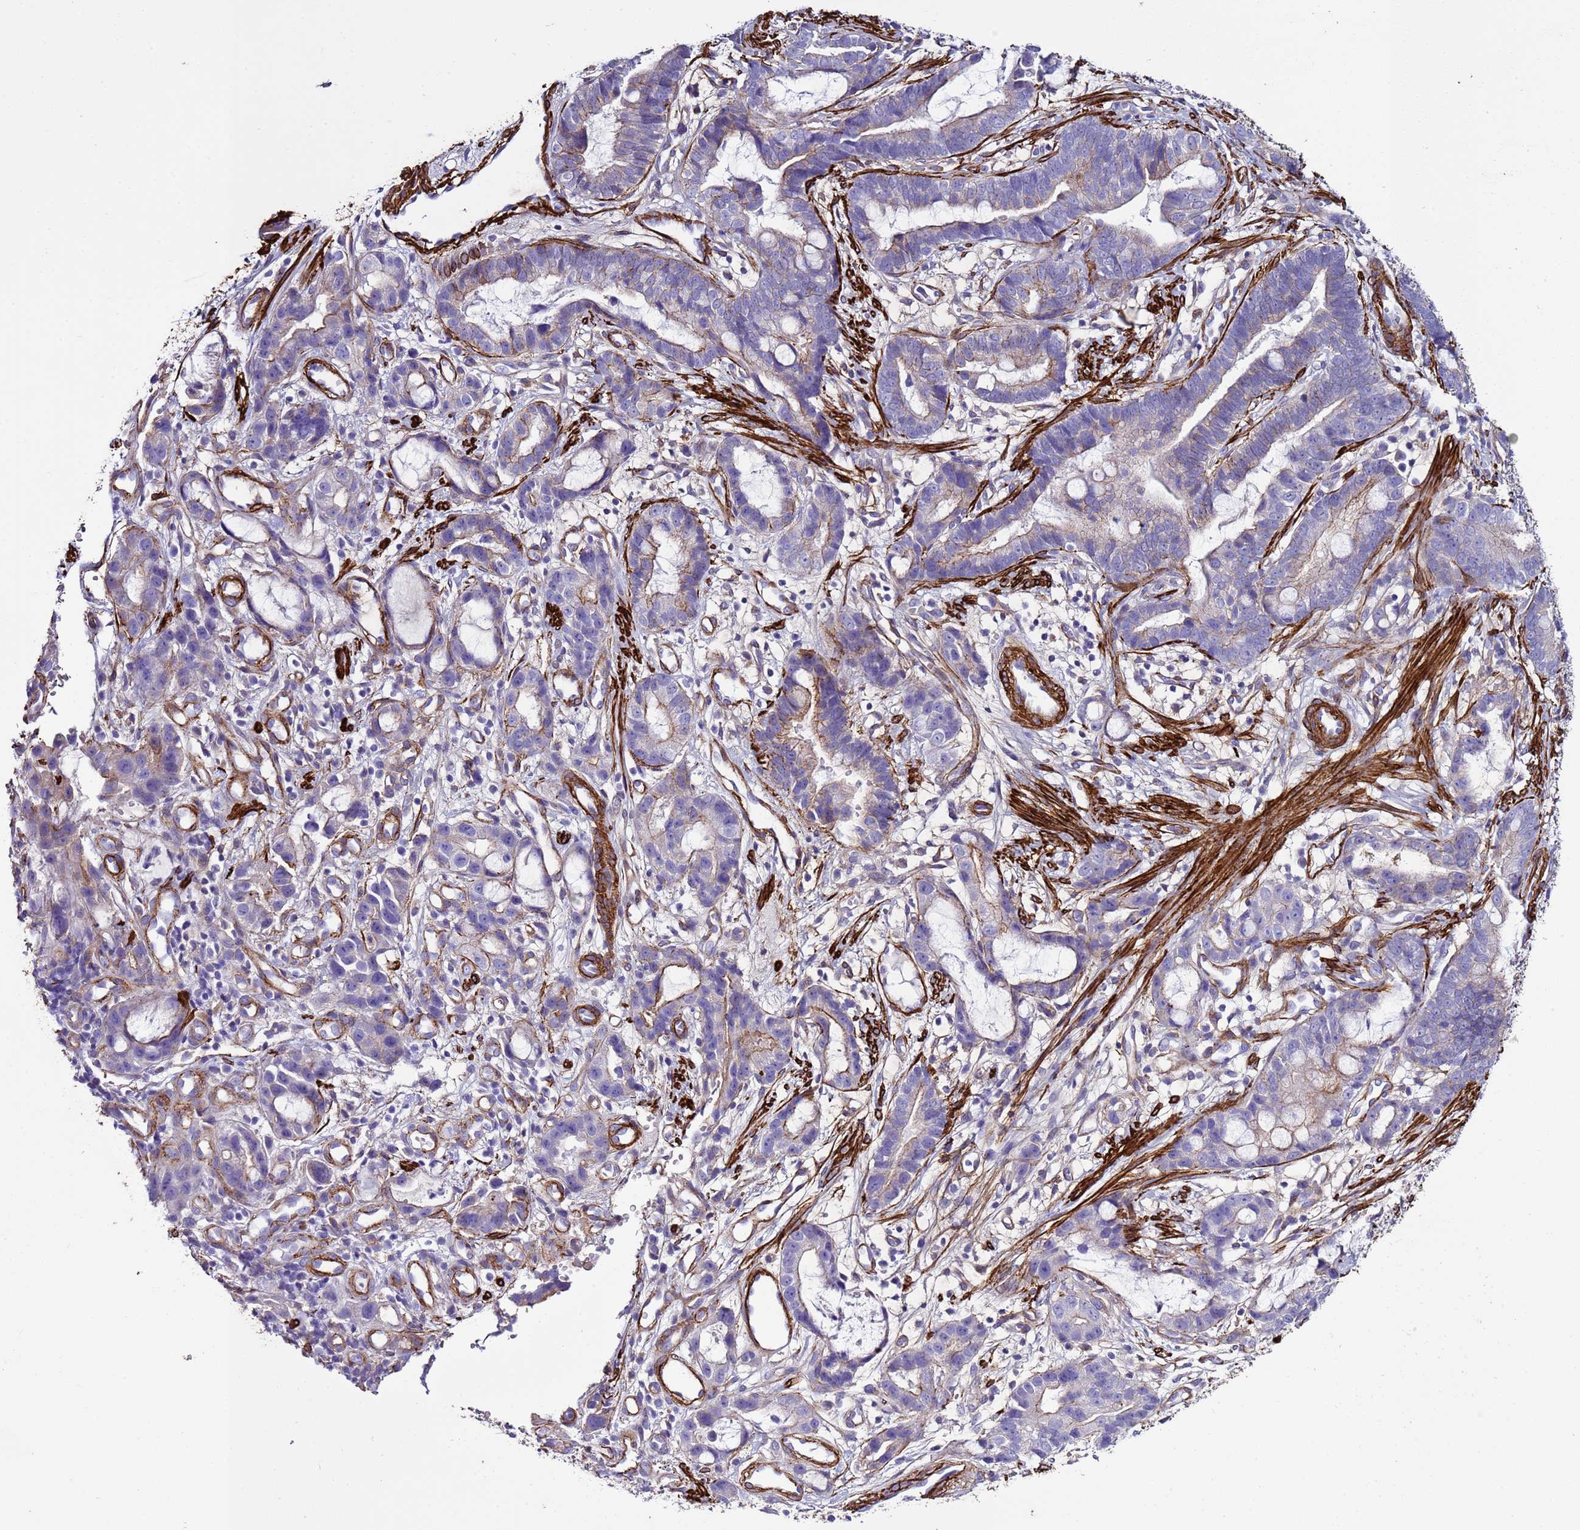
{"staining": {"intensity": "weak", "quantity": "<25%", "location": "cytoplasmic/membranous"}, "tissue": "stomach cancer", "cell_type": "Tumor cells", "image_type": "cancer", "snomed": [{"axis": "morphology", "description": "Adenocarcinoma, NOS"}, {"axis": "topography", "description": "Stomach"}], "caption": "A histopathology image of human adenocarcinoma (stomach) is negative for staining in tumor cells.", "gene": "RABL2B", "patient": {"sex": "male", "age": 55}}